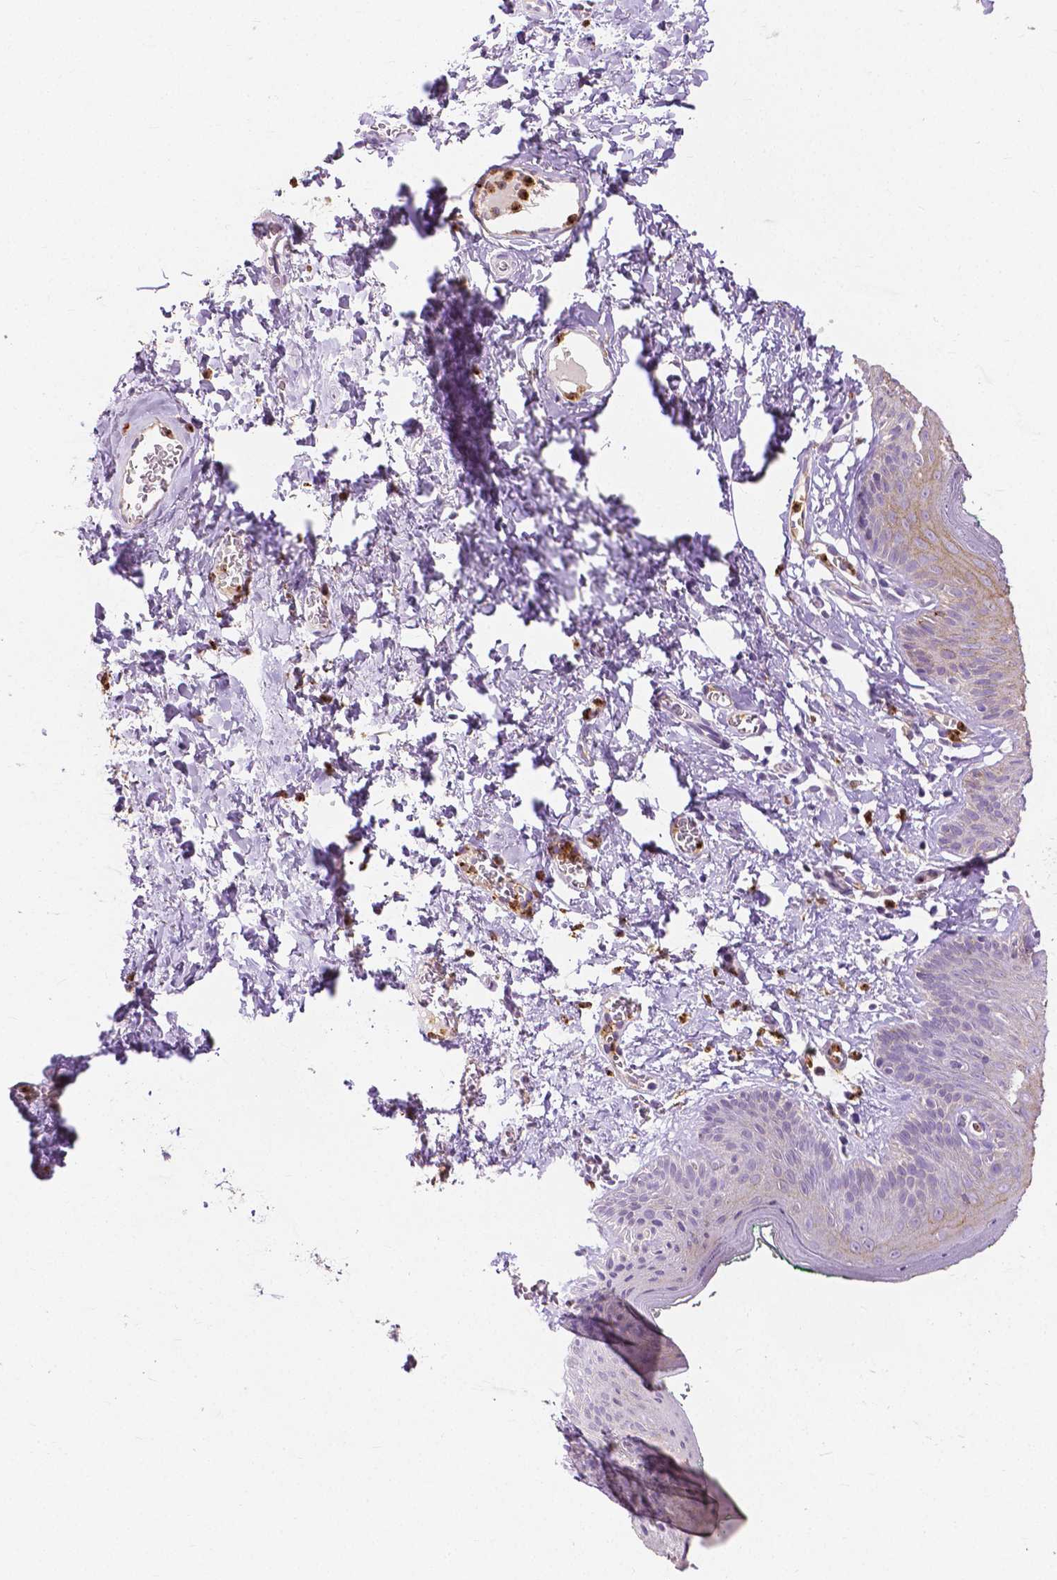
{"staining": {"intensity": "weak", "quantity": "<25%", "location": "cytoplasmic/membranous"}, "tissue": "skin", "cell_type": "Epidermal cells", "image_type": "normal", "snomed": [{"axis": "morphology", "description": "Normal tissue, NOS"}, {"axis": "topography", "description": "Vulva"}, {"axis": "topography", "description": "Peripheral nerve tissue"}], "caption": "Epidermal cells are negative for protein expression in benign human skin. The staining was performed using DAB (3,3'-diaminobenzidine) to visualize the protein expression in brown, while the nuclei were stained in blue with hematoxylin (Magnification: 20x).", "gene": "CXCR2", "patient": {"sex": "female", "age": 66}}